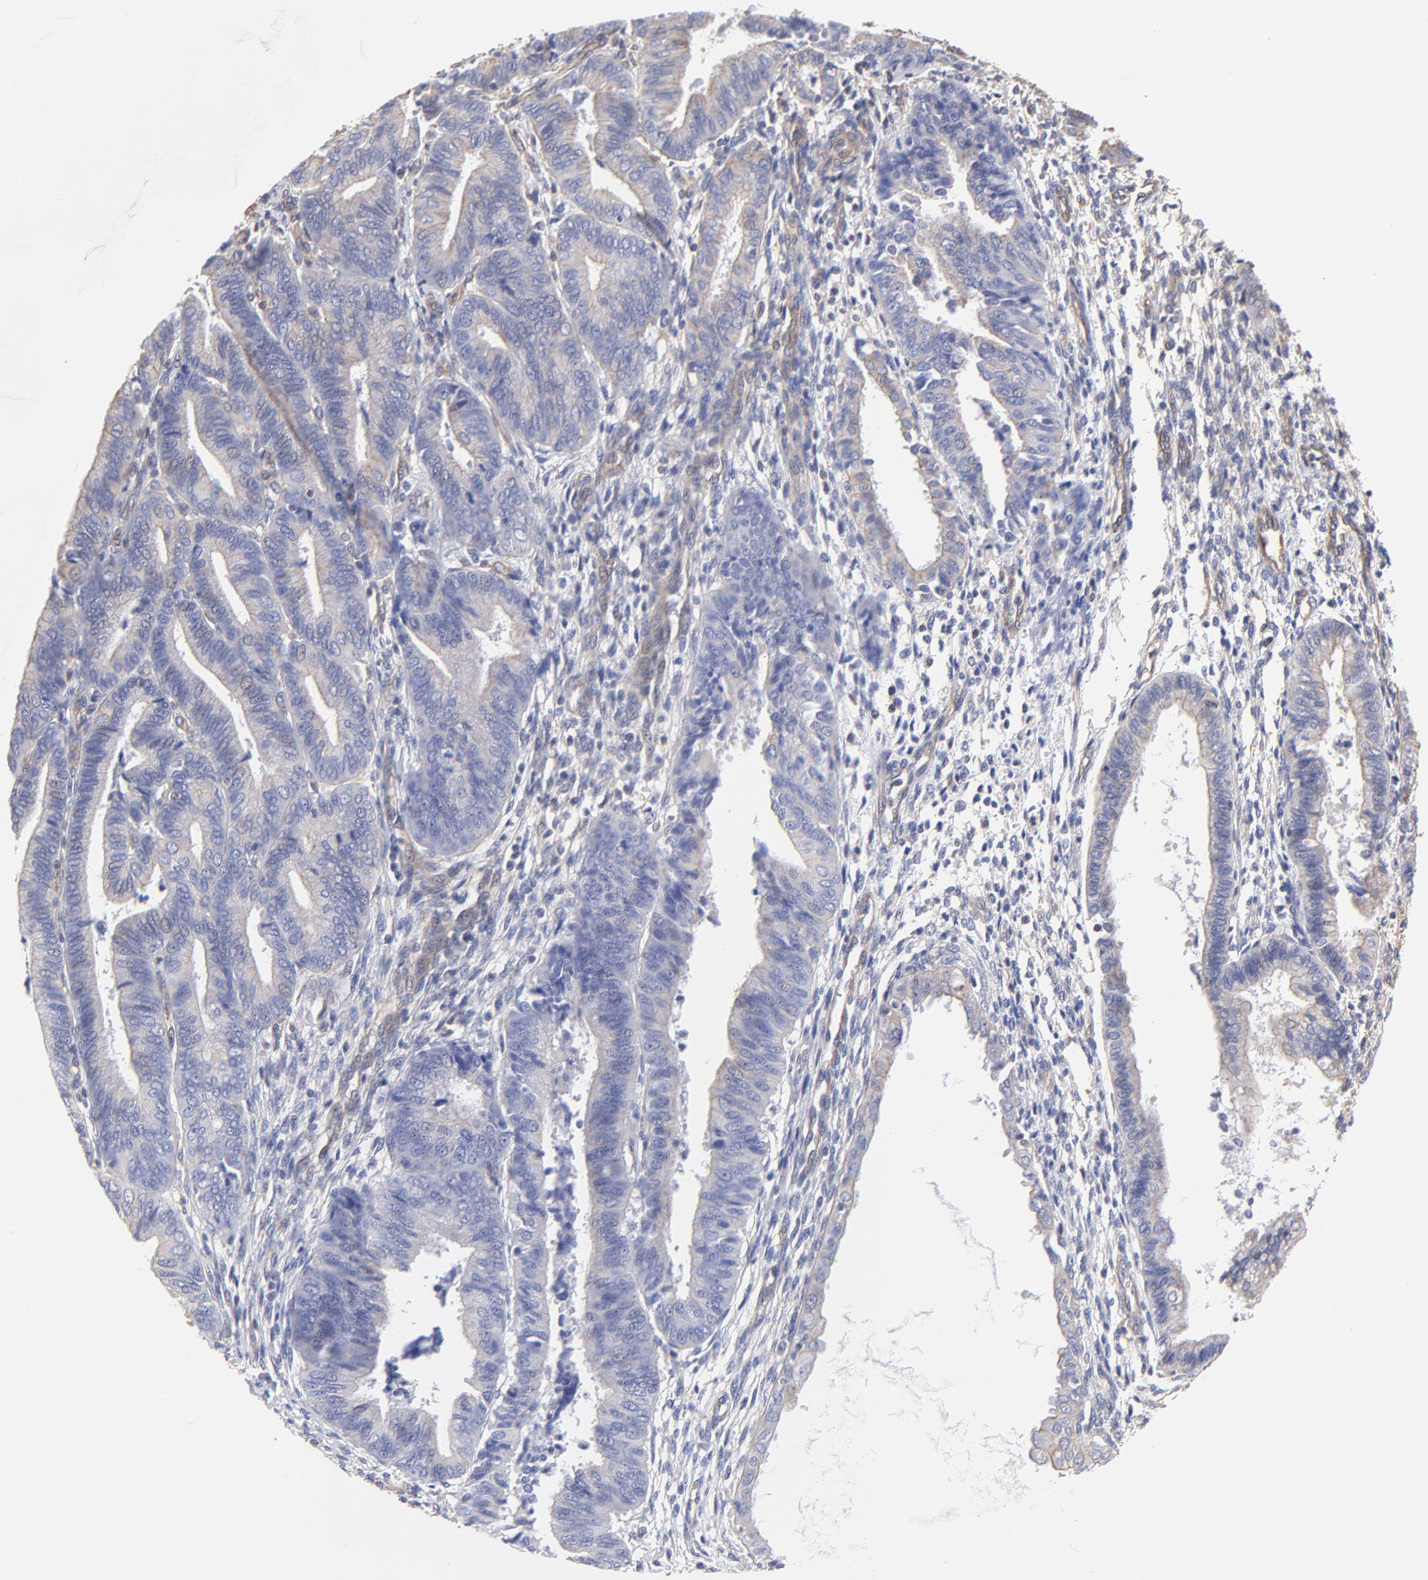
{"staining": {"intensity": "negative", "quantity": "none", "location": "none"}, "tissue": "endometrial cancer", "cell_type": "Tumor cells", "image_type": "cancer", "snomed": [{"axis": "morphology", "description": "Adenocarcinoma, NOS"}, {"axis": "topography", "description": "Endometrium"}], "caption": "Immunohistochemistry histopathology image of human adenocarcinoma (endometrial) stained for a protein (brown), which reveals no expression in tumor cells.", "gene": "LRCH2", "patient": {"sex": "female", "age": 63}}